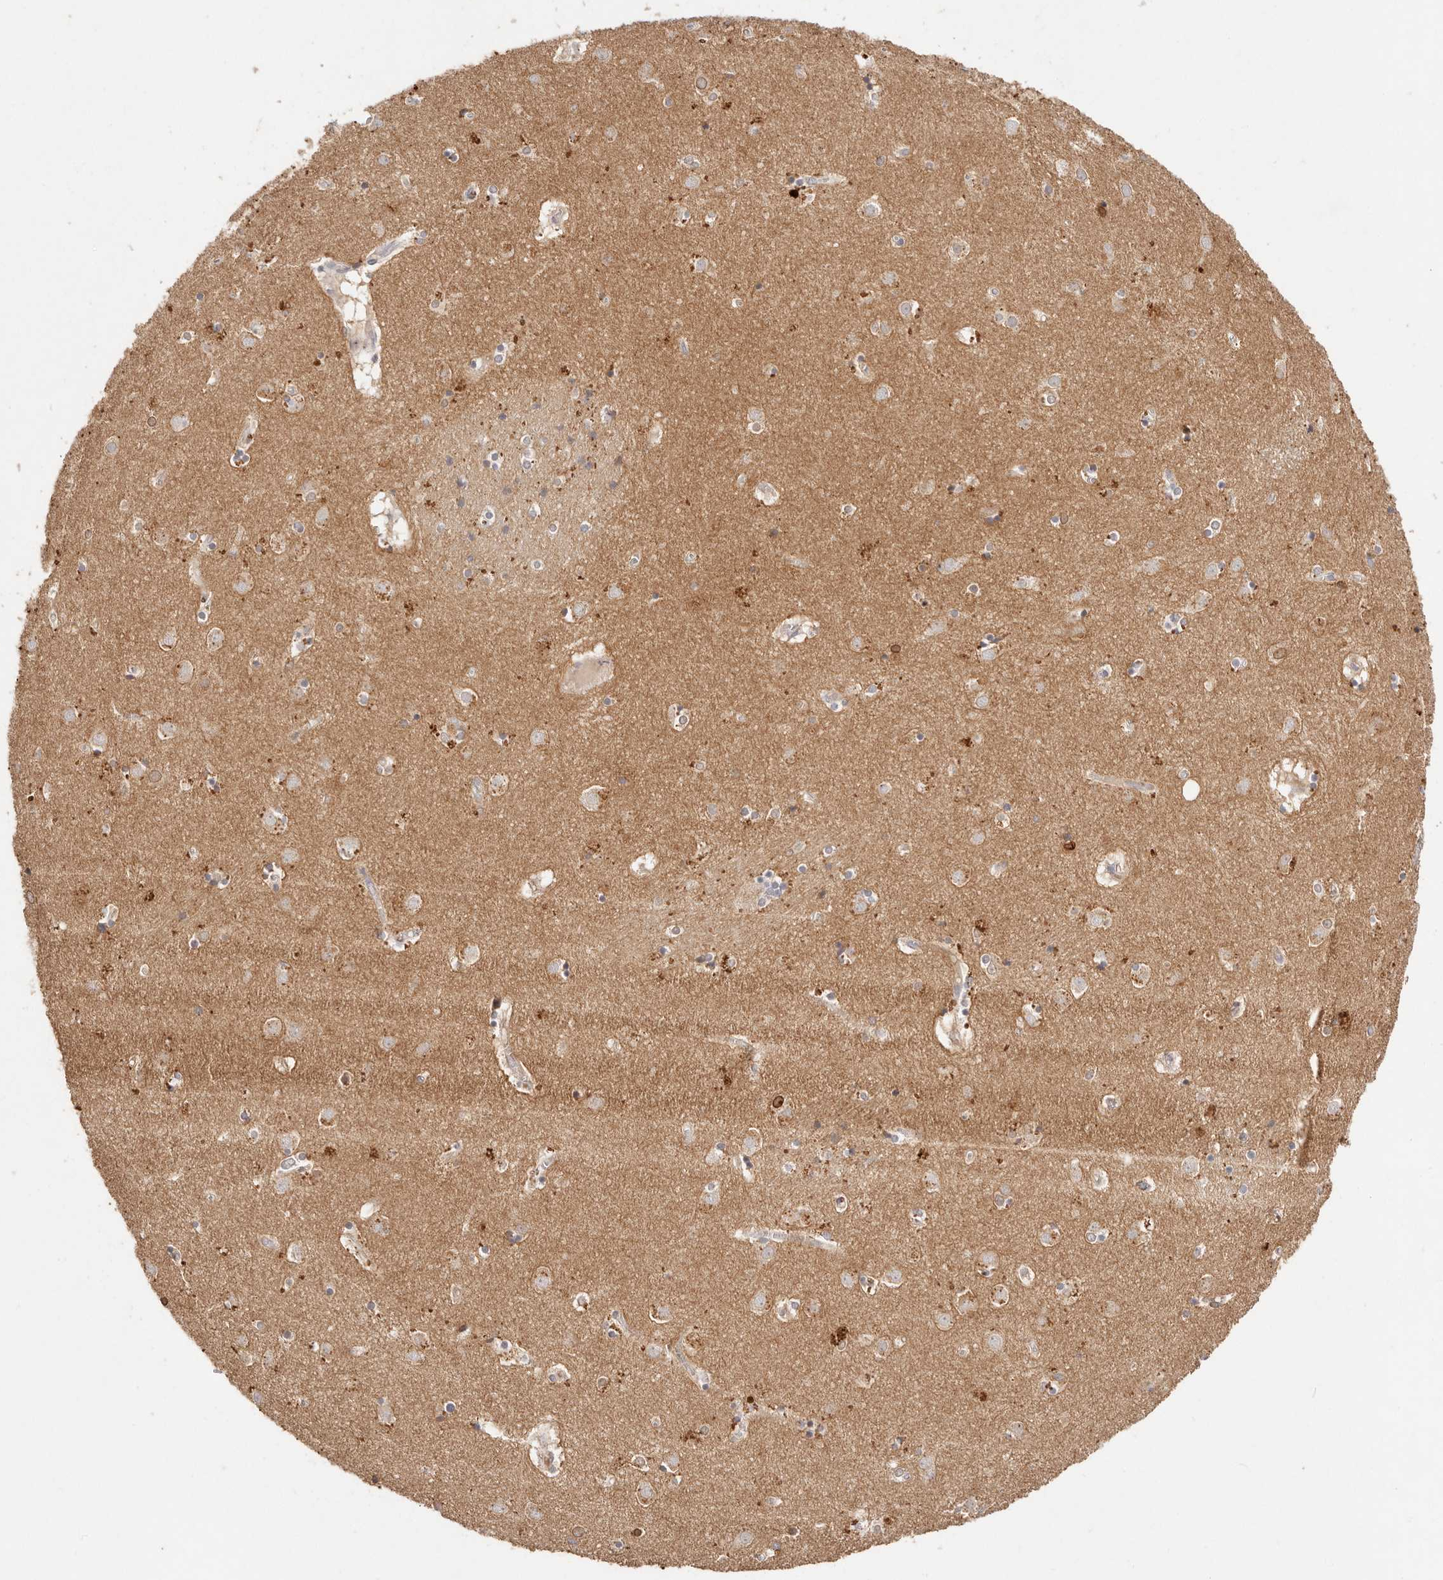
{"staining": {"intensity": "weak", "quantity": "<25%", "location": "cytoplasmic/membranous"}, "tissue": "caudate", "cell_type": "Glial cells", "image_type": "normal", "snomed": [{"axis": "morphology", "description": "Normal tissue, NOS"}, {"axis": "topography", "description": "Lateral ventricle wall"}], "caption": "A high-resolution image shows immunohistochemistry staining of benign caudate, which reveals no significant positivity in glial cells.", "gene": "CXADR", "patient": {"sex": "male", "age": 70}}